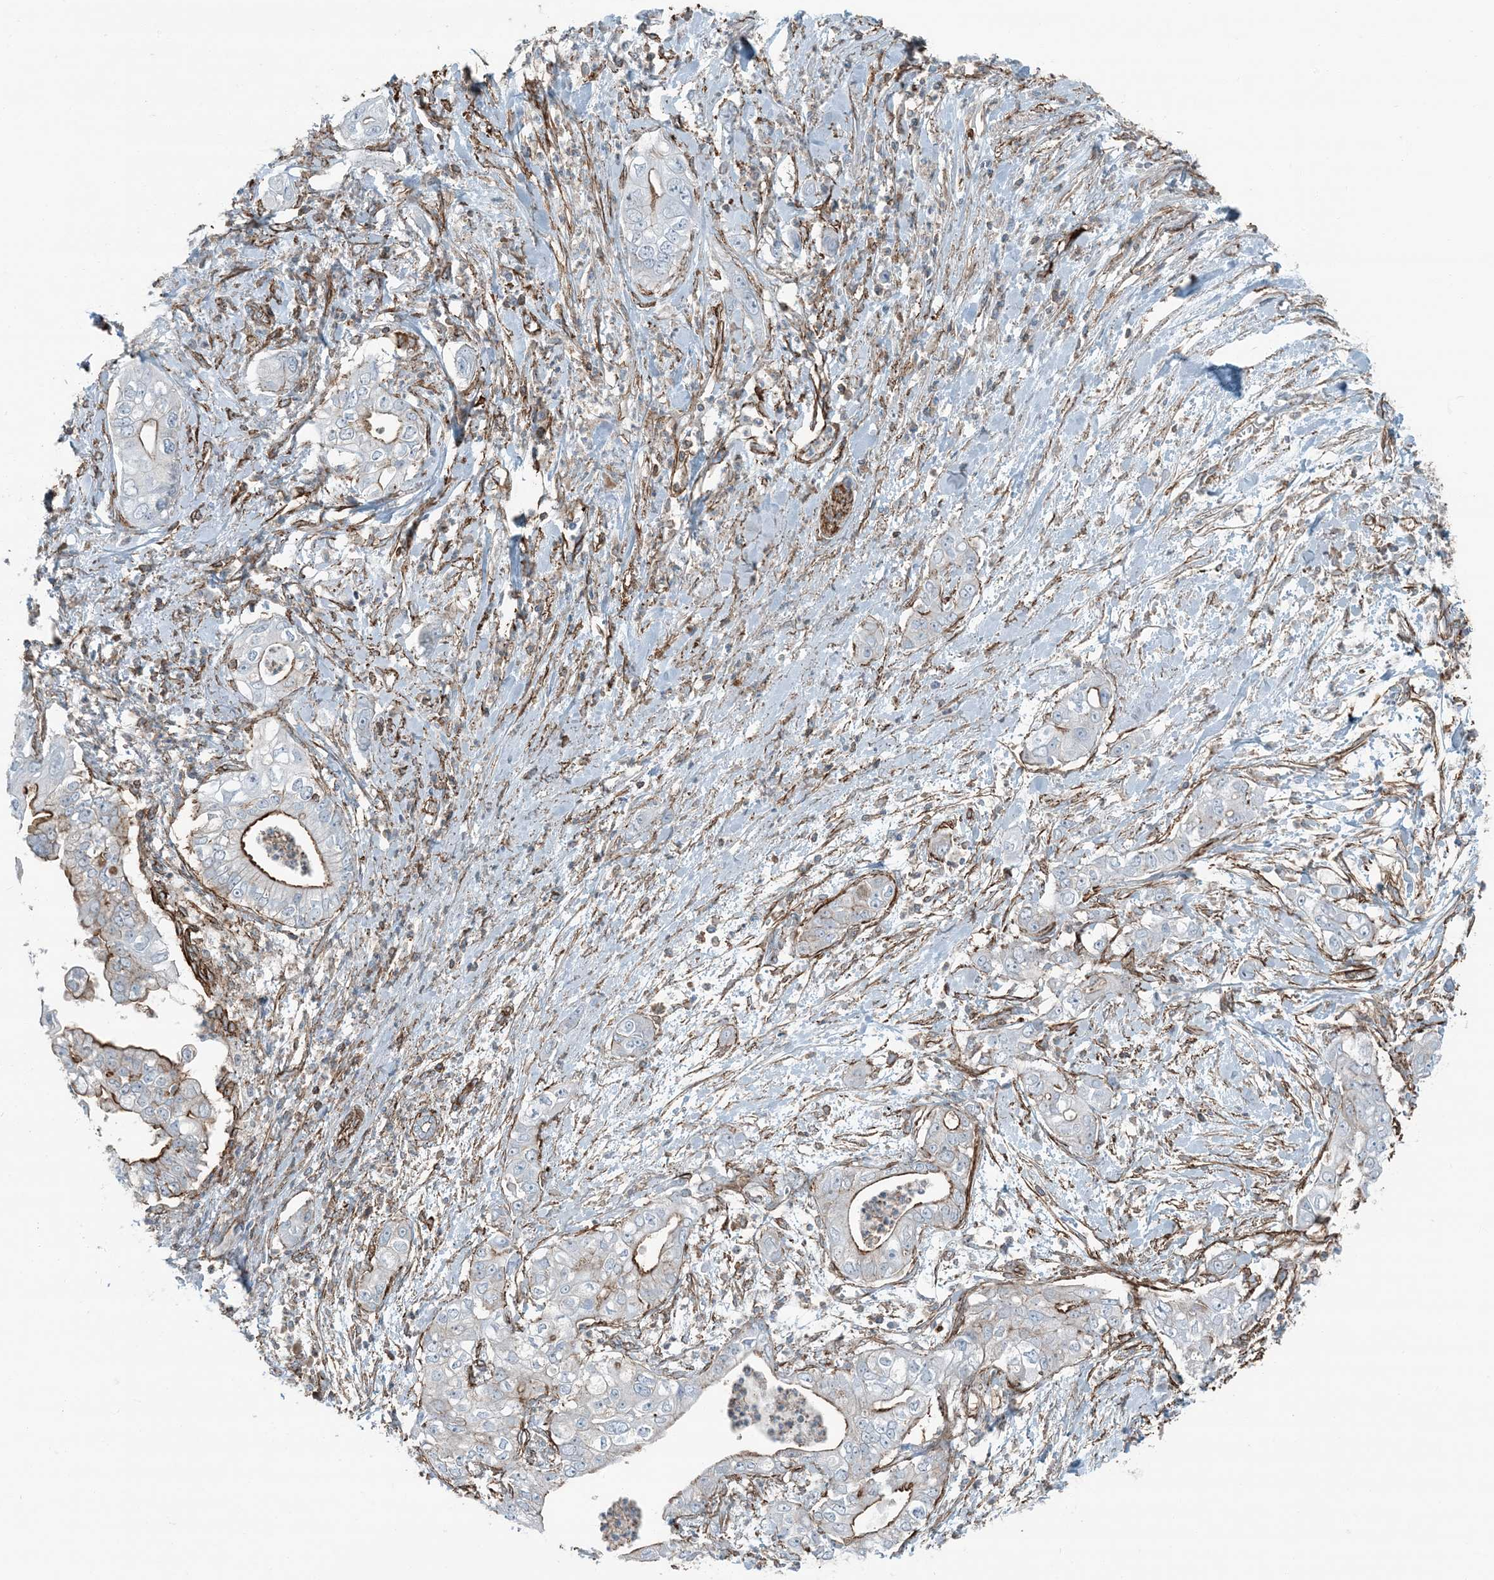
{"staining": {"intensity": "strong", "quantity": "<25%", "location": "cytoplasmic/membranous"}, "tissue": "pancreatic cancer", "cell_type": "Tumor cells", "image_type": "cancer", "snomed": [{"axis": "morphology", "description": "Adenocarcinoma, NOS"}, {"axis": "topography", "description": "Pancreas"}], "caption": "High-power microscopy captured an immunohistochemistry histopathology image of pancreatic cancer, revealing strong cytoplasmic/membranous expression in about <25% of tumor cells.", "gene": "APOBEC3C", "patient": {"sex": "female", "age": 78}}